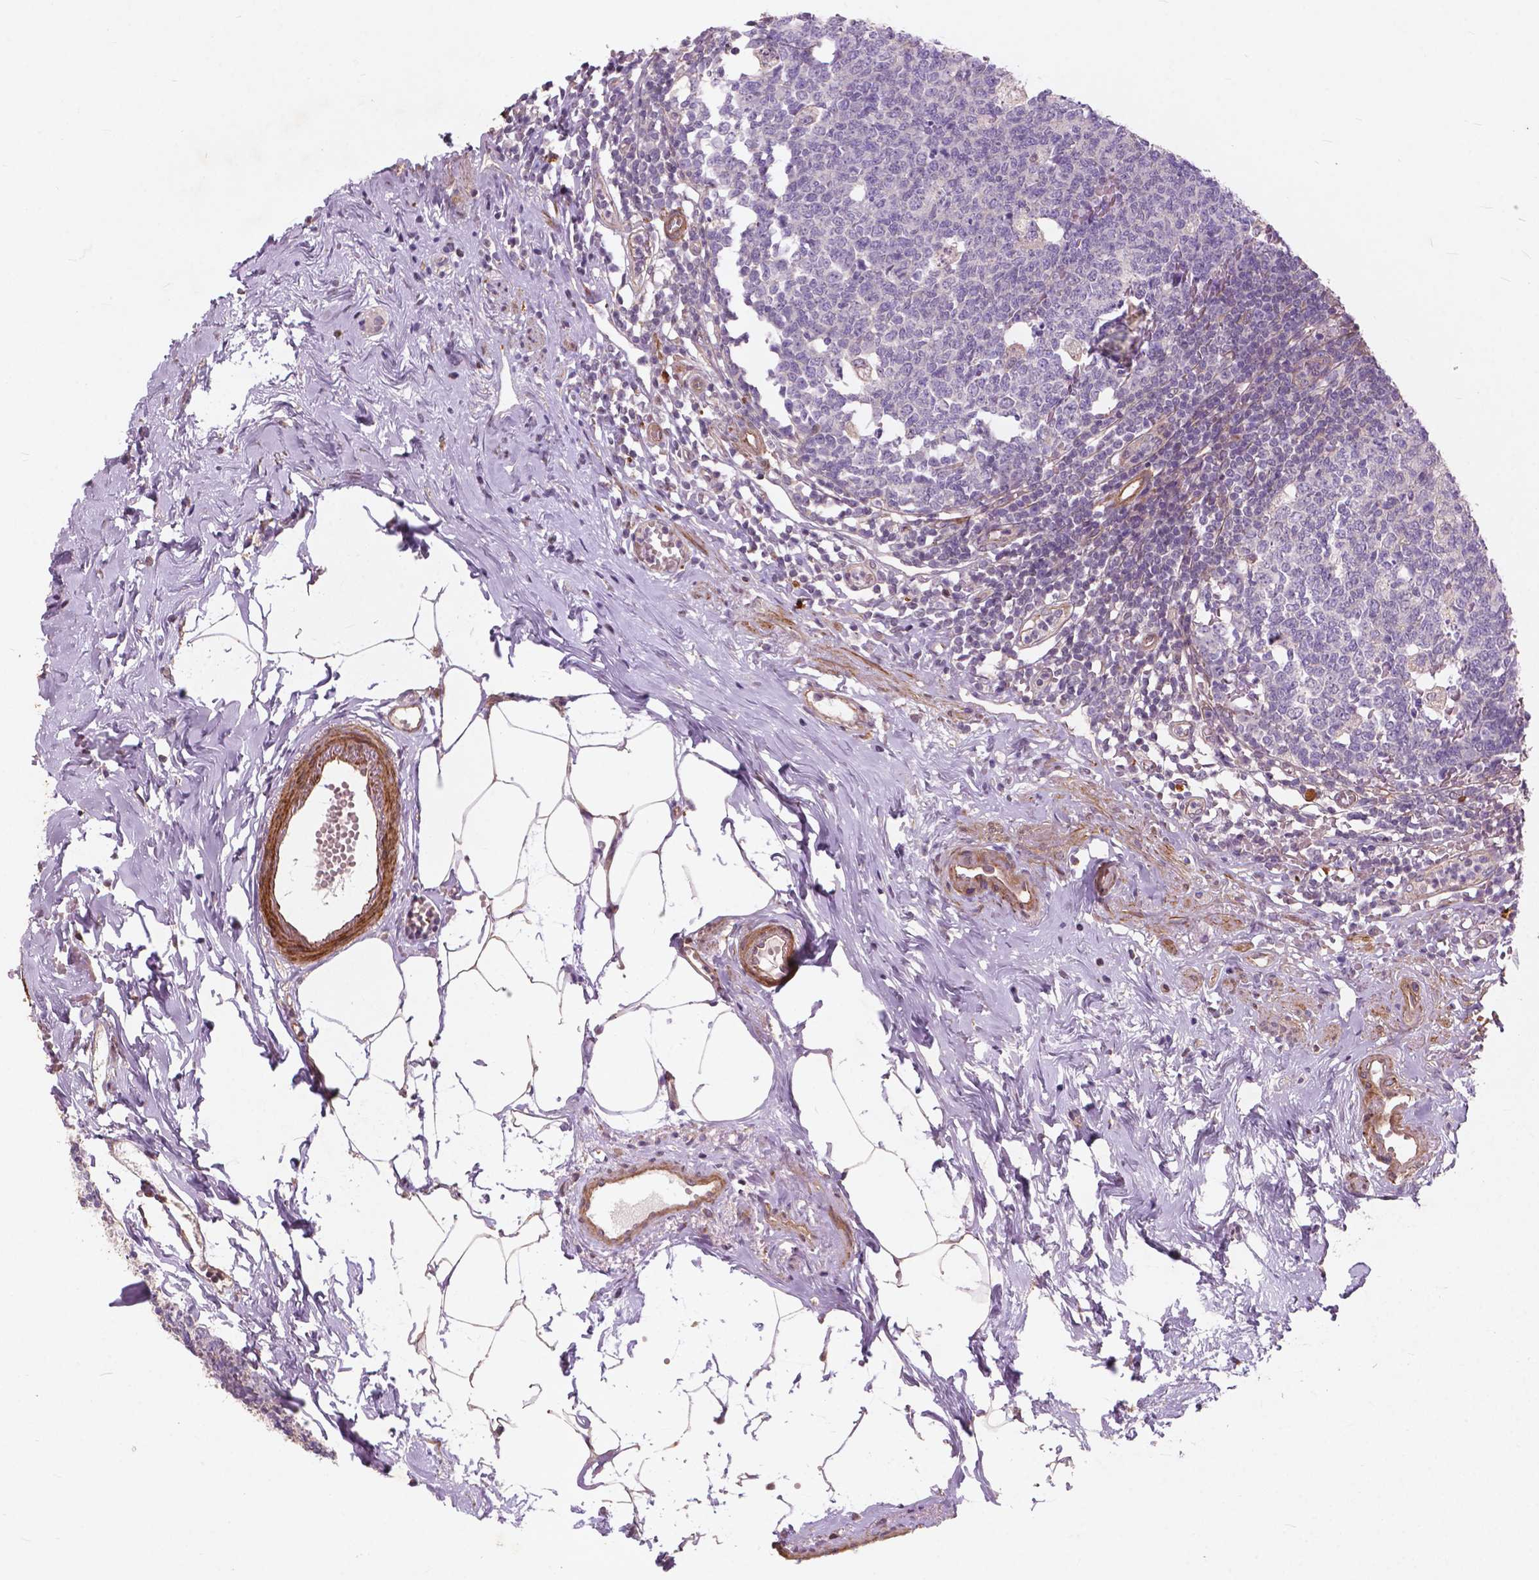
{"staining": {"intensity": "moderate", "quantity": ">75%", "location": "cytoplasmic/membranous"}, "tissue": "appendix", "cell_type": "Glandular cells", "image_type": "normal", "snomed": [{"axis": "morphology", "description": "Normal tissue, NOS"}, {"axis": "morphology", "description": "Carcinoma, endometroid"}, {"axis": "topography", "description": "Appendix"}, {"axis": "topography", "description": "Colon"}], "caption": "Immunohistochemistry photomicrograph of benign appendix: human appendix stained using immunohistochemistry (IHC) exhibits medium levels of moderate protein expression localized specifically in the cytoplasmic/membranous of glandular cells, appearing as a cytoplasmic/membranous brown color.", "gene": "RFPL4B", "patient": {"sex": "female", "age": 60}}